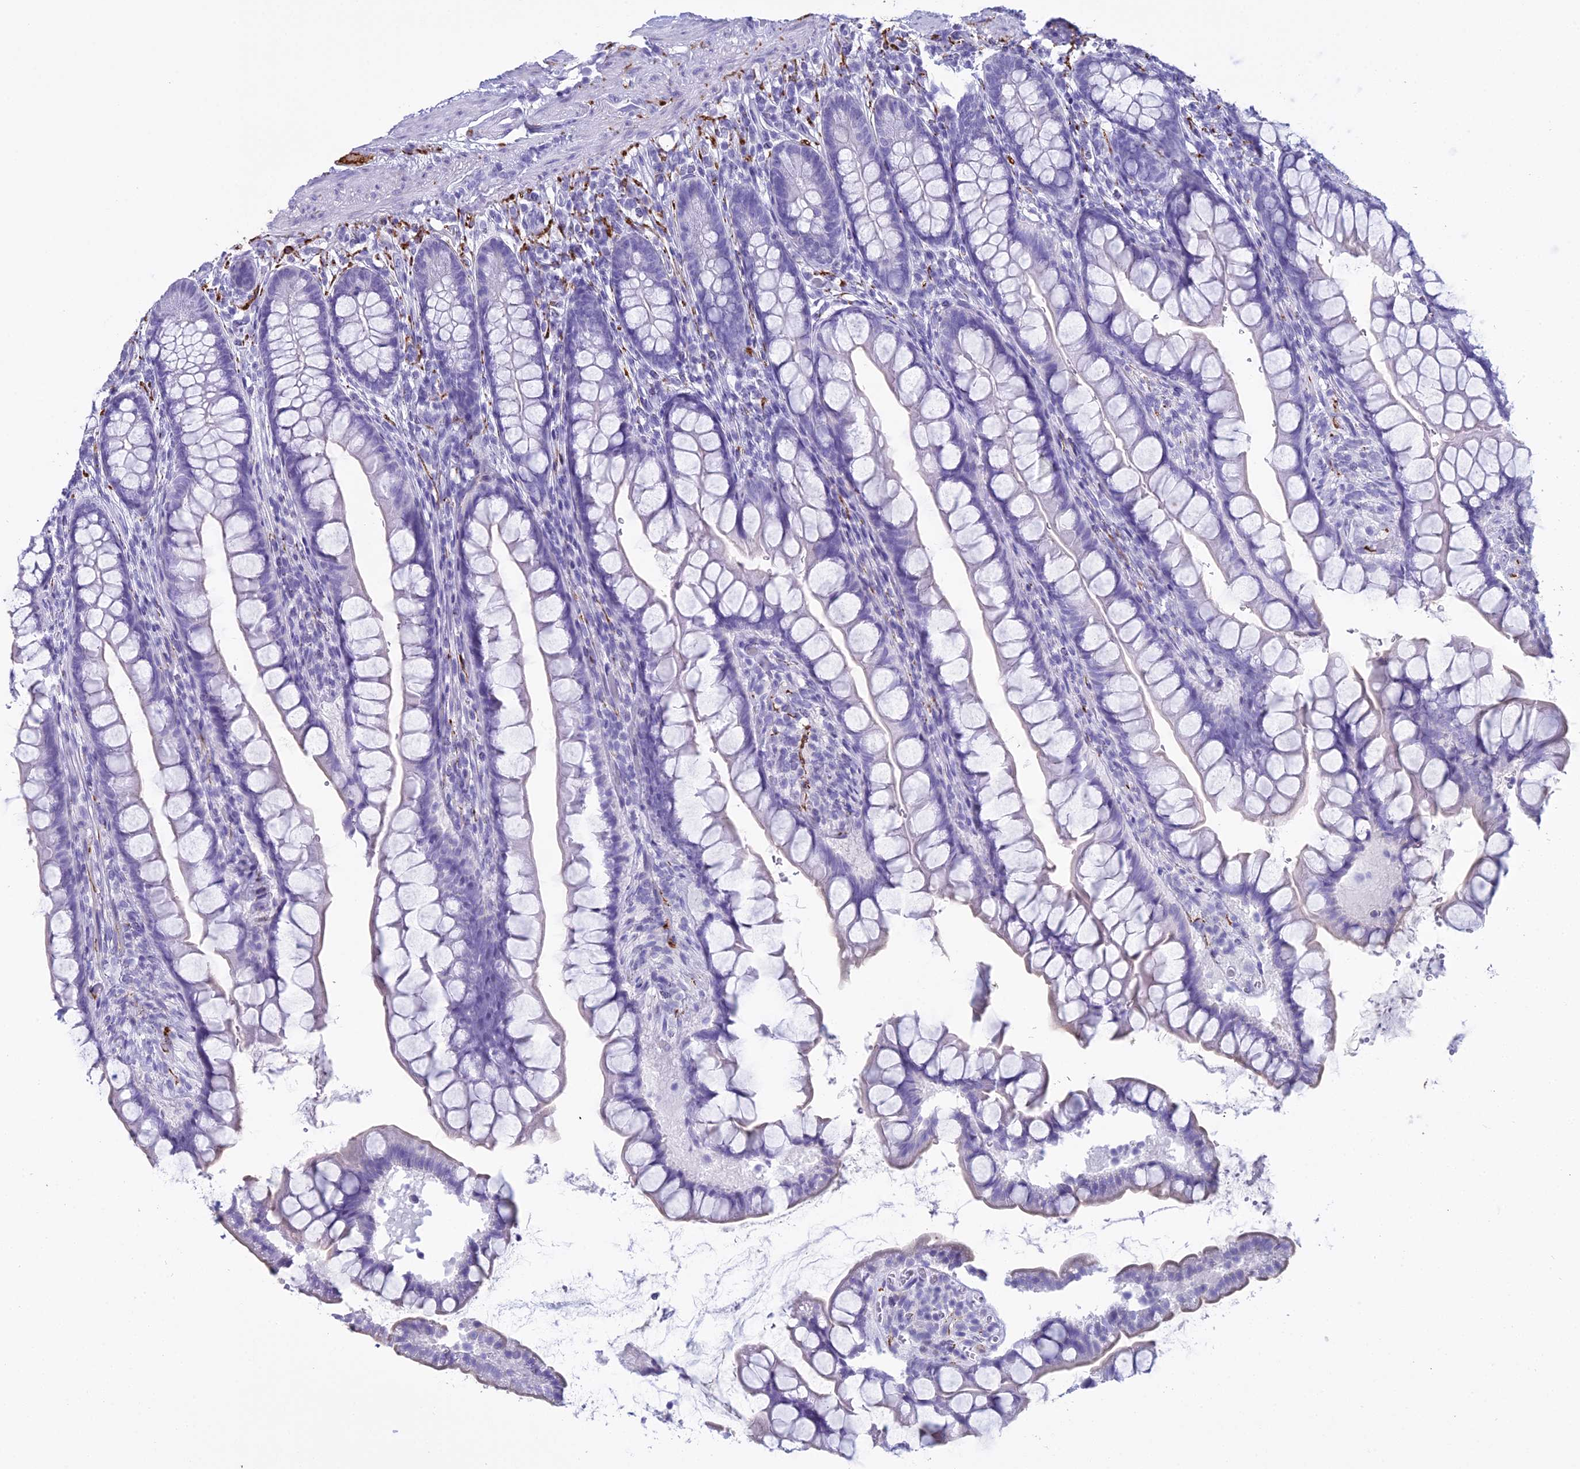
{"staining": {"intensity": "weak", "quantity": "<25%", "location": "cytoplasmic/membranous"}, "tissue": "small intestine", "cell_type": "Glandular cells", "image_type": "normal", "snomed": [{"axis": "morphology", "description": "Normal tissue, NOS"}, {"axis": "topography", "description": "Small intestine"}], "caption": "Immunohistochemical staining of normal human small intestine demonstrates no significant staining in glandular cells.", "gene": "MAP6", "patient": {"sex": "male", "age": 70}}